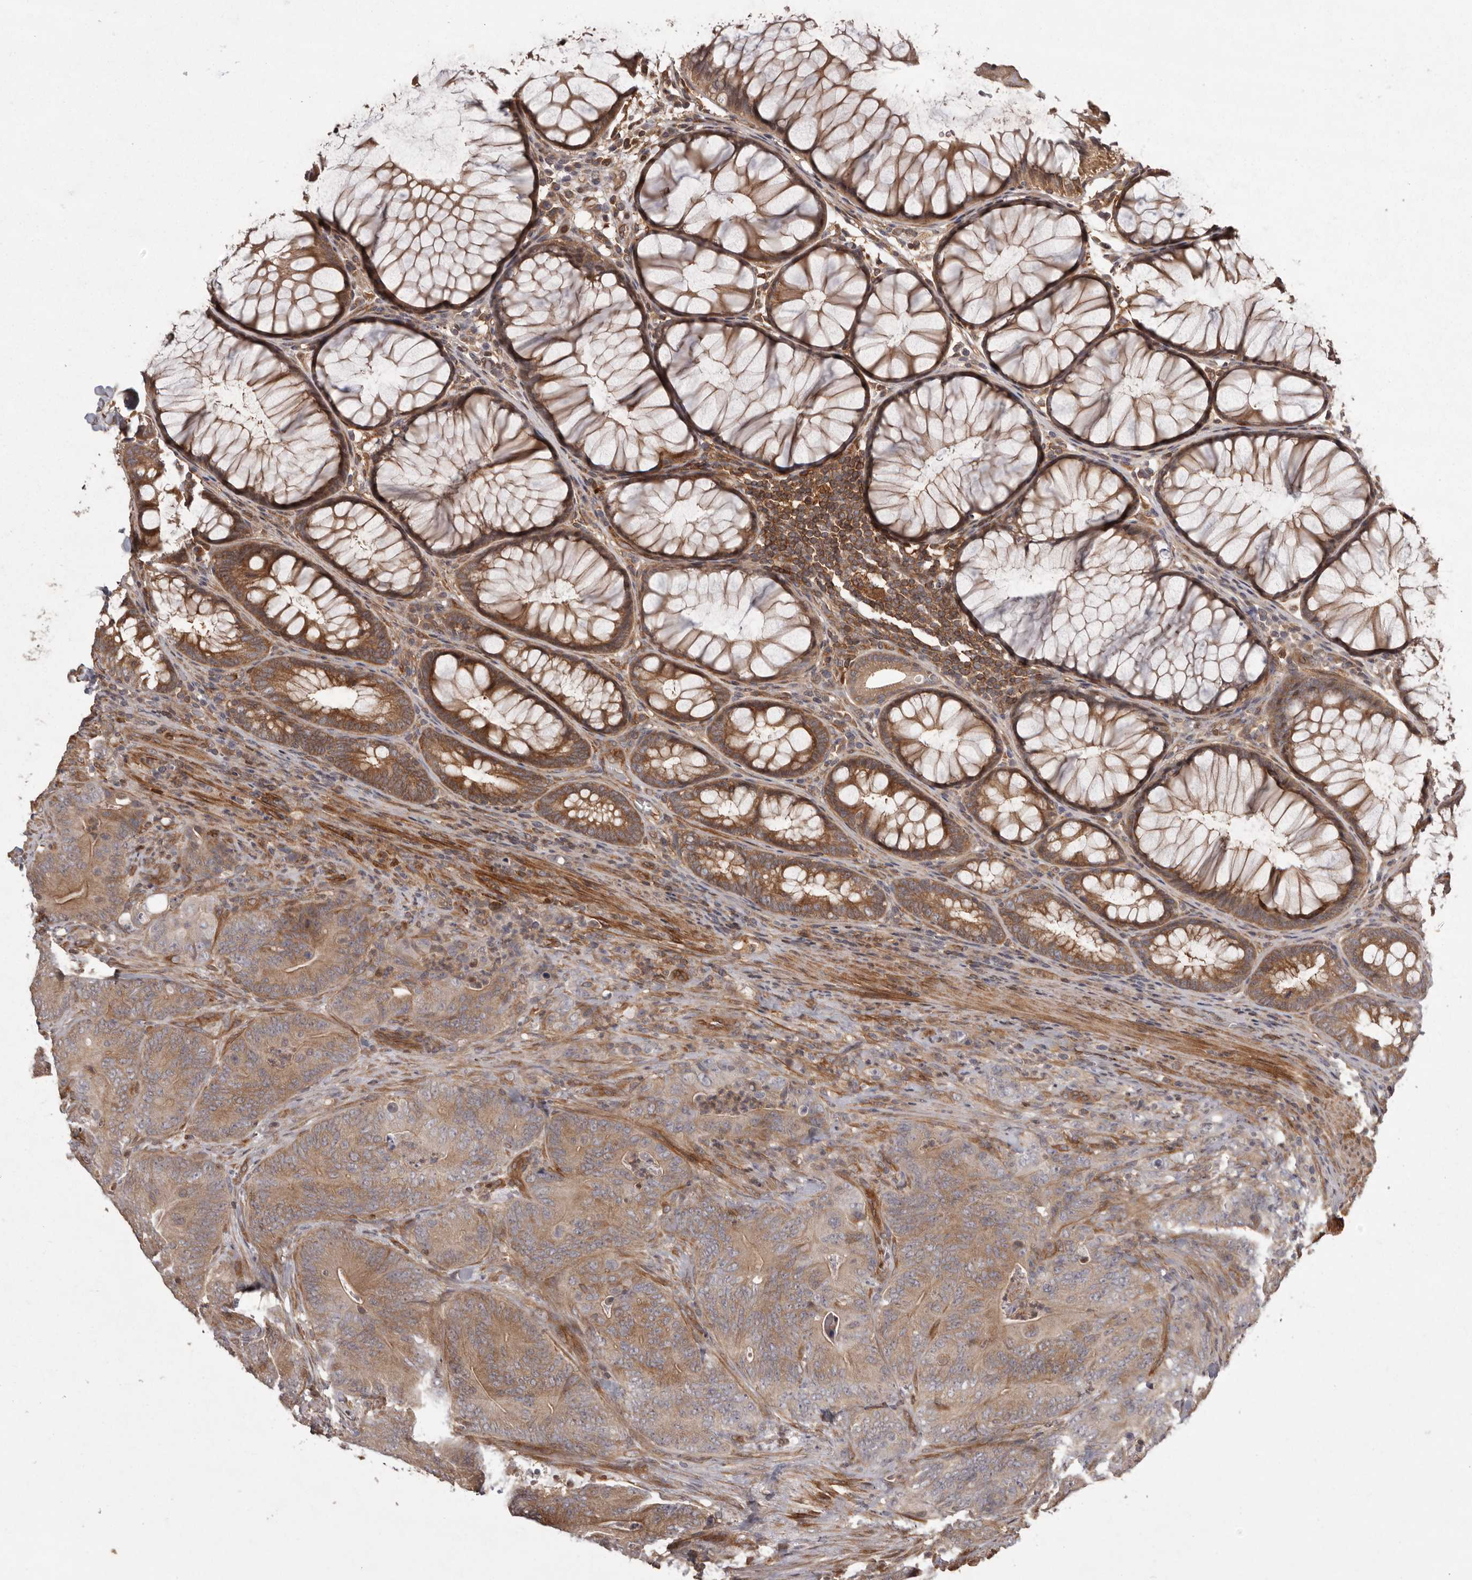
{"staining": {"intensity": "moderate", "quantity": ">75%", "location": "cytoplasmic/membranous"}, "tissue": "colorectal cancer", "cell_type": "Tumor cells", "image_type": "cancer", "snomed": [{"axis": "morphology", "description": "Normal tissue, NOS"}, {"axis": "topography", "description": "Colon"}], "caption": "A brown stain labels moderate cytoplasmic/membranous staining of a protein in human colorectal cancer tumor cells. (DAB IHC with brightfield microscopy, high magnification).", "gene": "NFKBIA", "patient": {"sex": "female", "age": 82}}